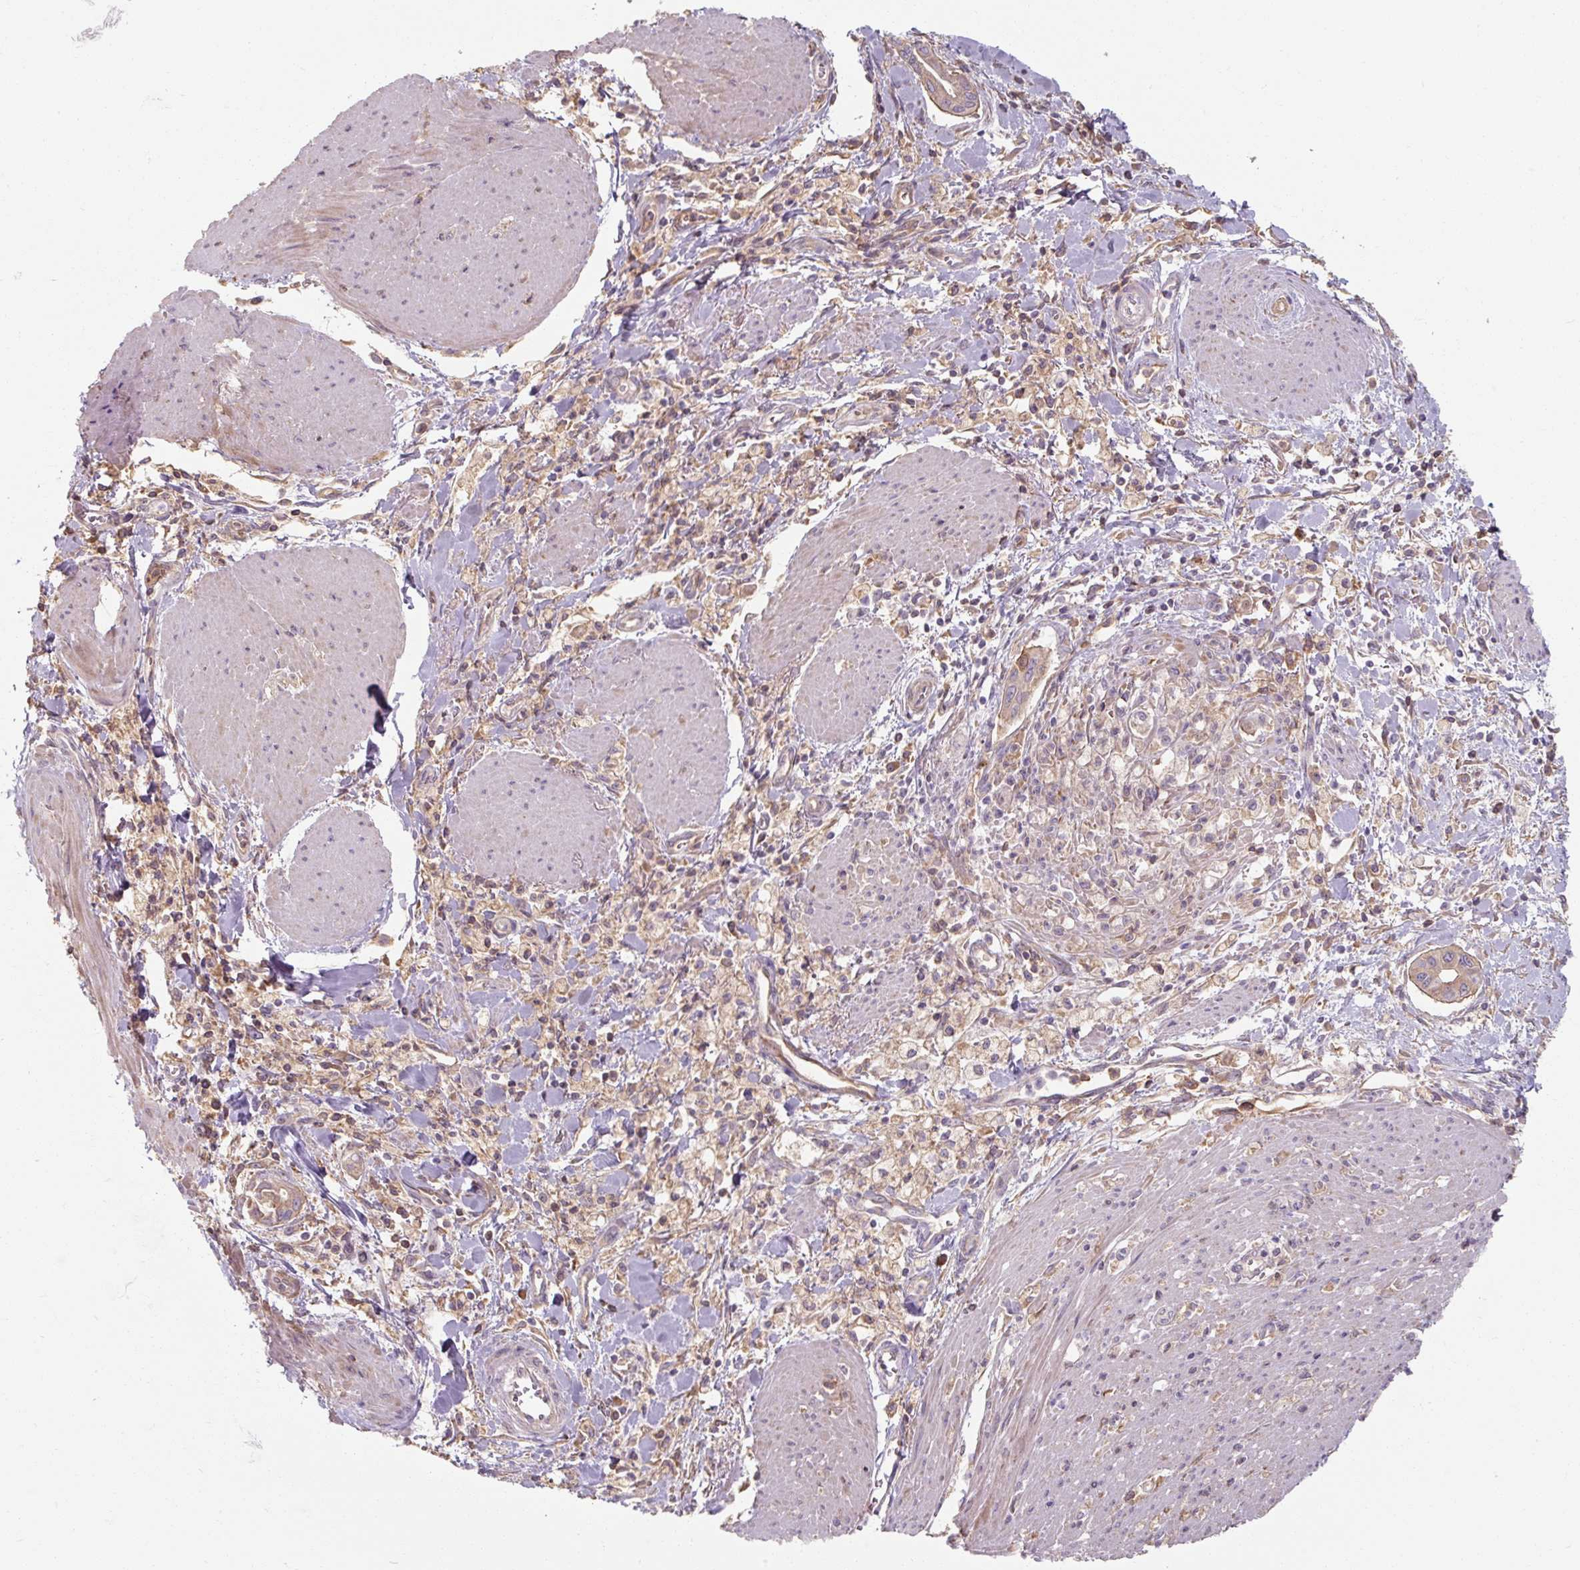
{"staining": {"intensity": "weak", "quantity": "<25%", "location": "cytoplasmic/membranous"}, "tissue": "pancreatic cancer", "cell_type": "Tumor cells", "image_type": "cancer", "snomed": [{"axis": "morphology", "description": "Adenocarcinoma, NOS"}, {"axis": "topography", "description": "Pancreas"}], "caption": "The immunohistochemistry photomicrograph has no significant staining in tumor cells of pancreatic adenocarcinoma tissue.", "gene": "TSEN54", "patient": {"sex": "male", "age": 78}}